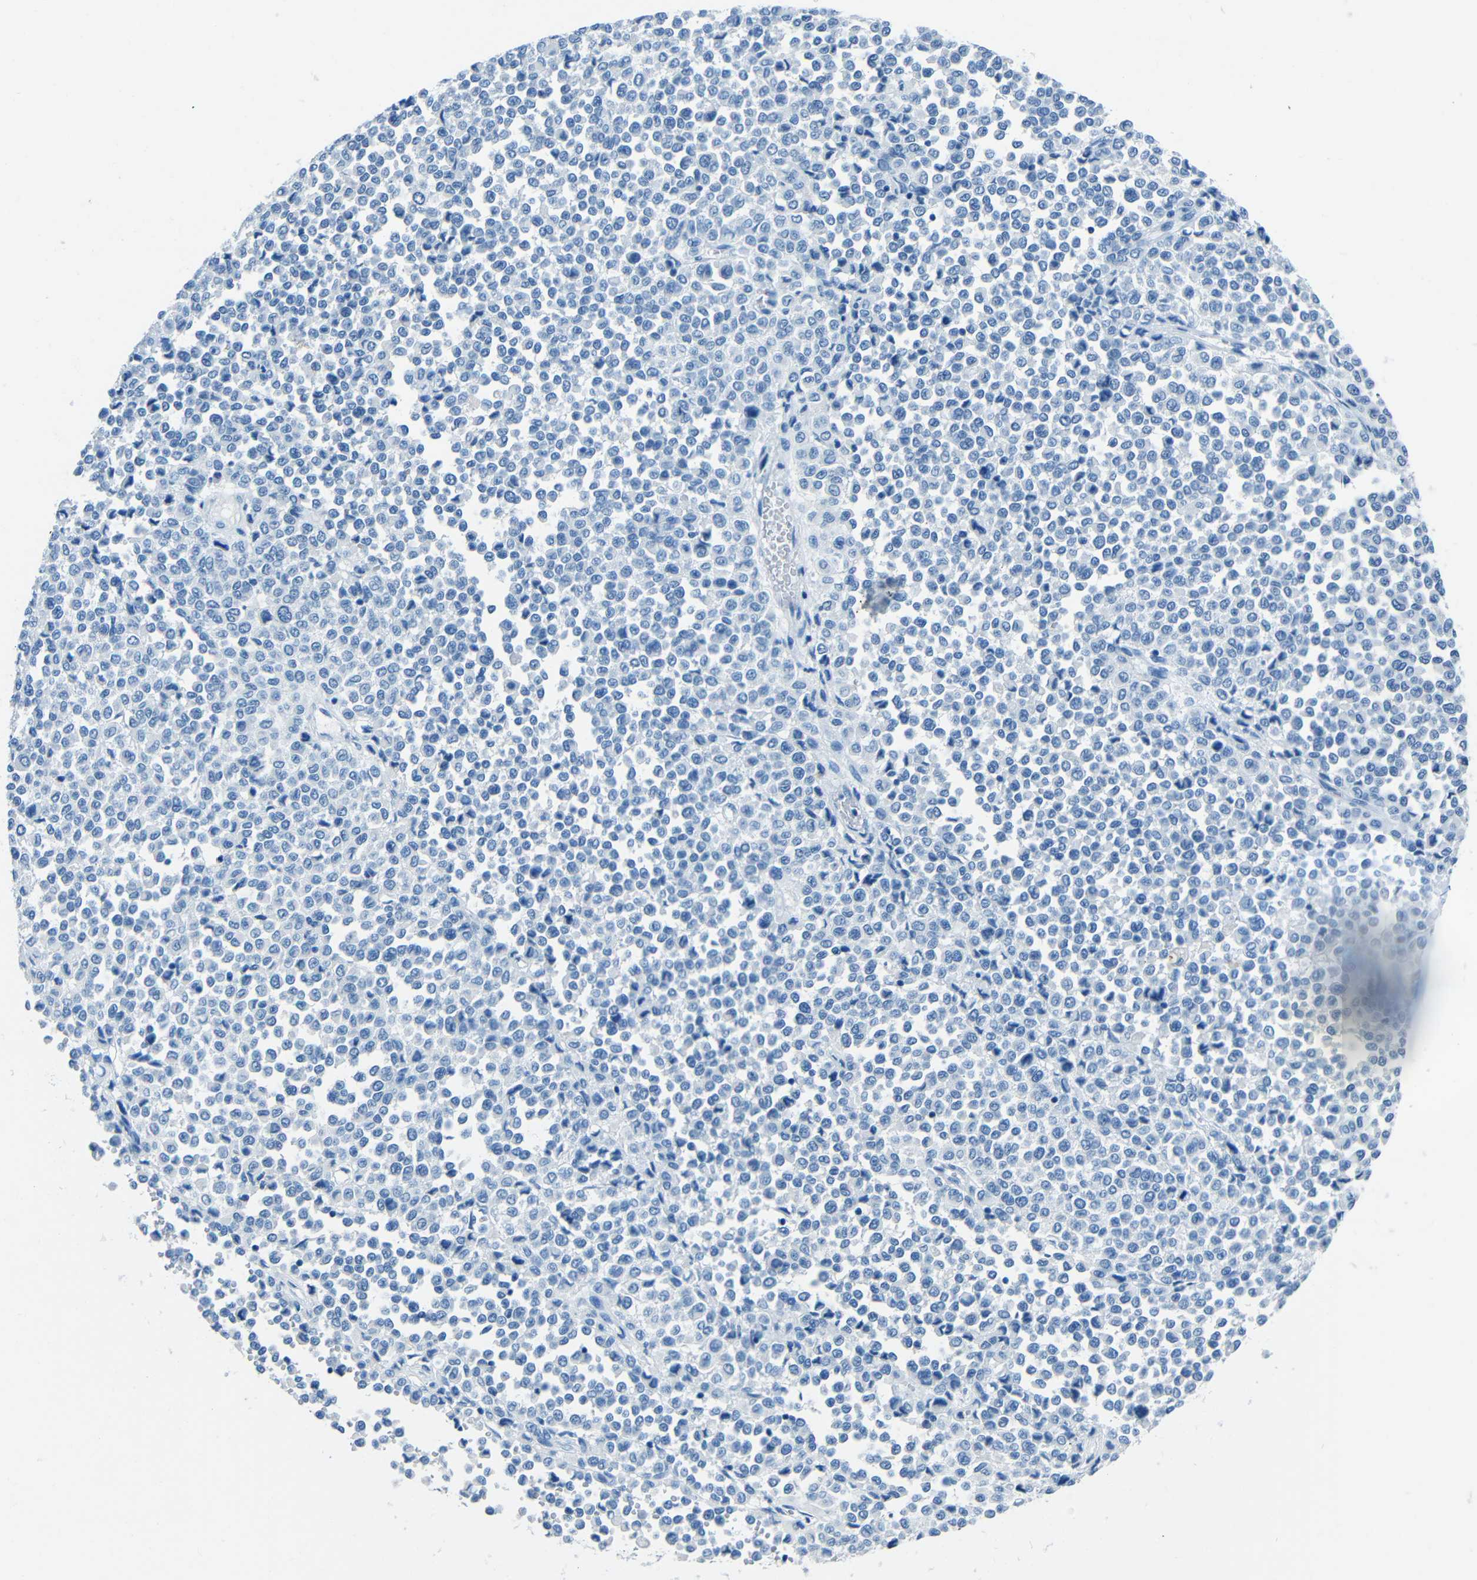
{"staining": {"intensity": "negative", "quantity": "none", "location": "none"}, "tissue": "melanoma", "cell_type": "Tumor cells", "image_type": "cancer", "snomed": [{"axis": "morphology", "description": "Malignant melanoma, Metastatic site"}, {"axis": "topography", "description": "Pancreas"}], "caption": "Protein analysis of malignant melanoma (metastatic site) exhibits no significant positivity in tumor cells.", "gene": "FBN2", "patient": {"sex": "female", "age": 30}}